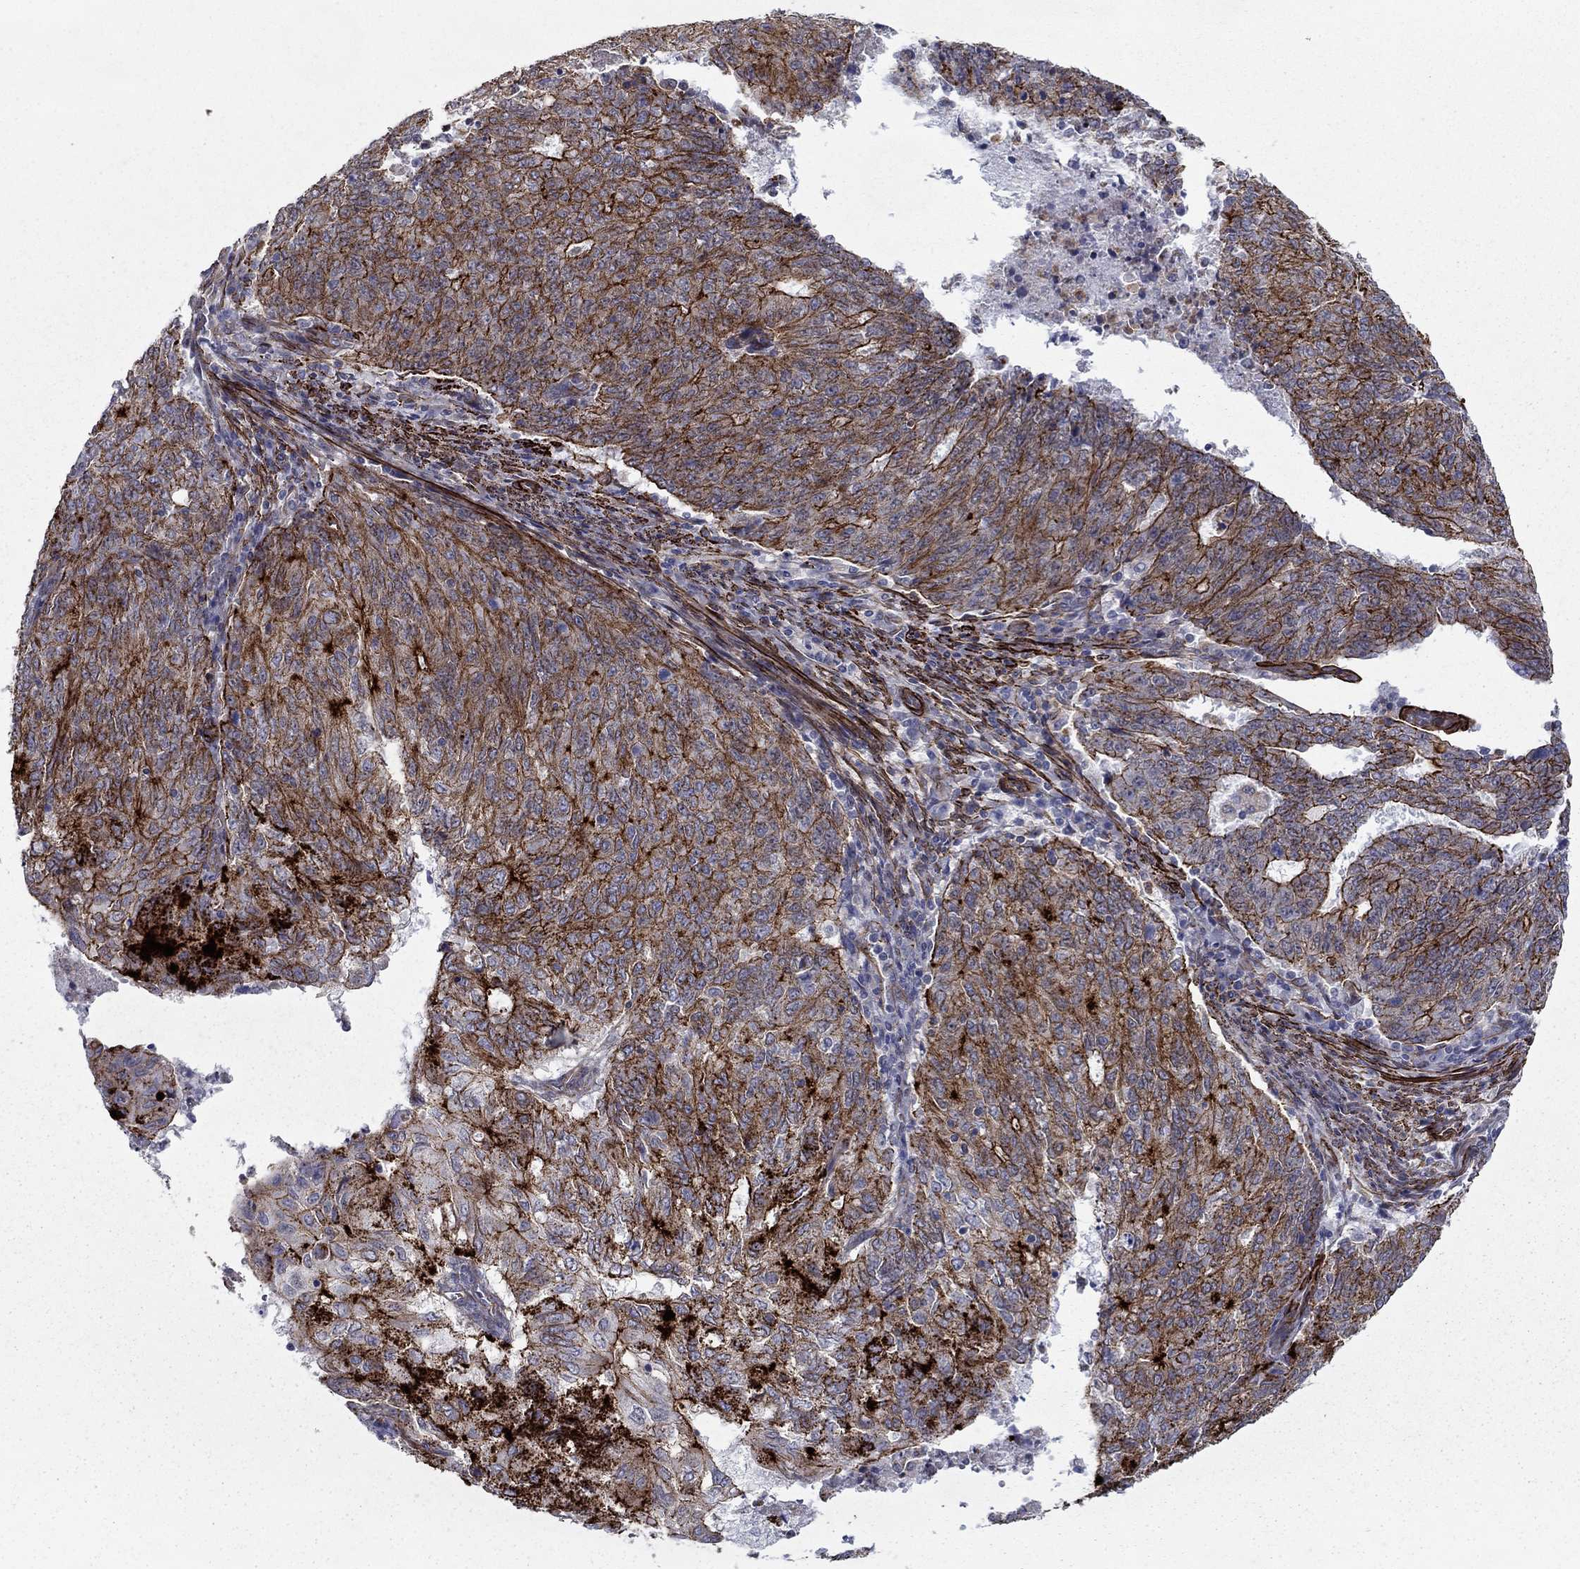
{"staining": {"intensity": "strong", "quantity": ">75%", "location": "cytoplasmic/membranous"}, "tissue": "endometrial cancer", "cell_type": "Tumor cells", "image_type": "cancer", "snomed": [{"axis": "morphology", "description": "Adenocarcinoma, NOS"}, {"axis": "topography", "description": "Endometrium"}], "caption": "Approximately >75% of tumor cells in human endometrial adenocarcinoma display strong cytoplasmic/membranous protein positivity as visualized by brown immunohistochemical staining.", "gene": "KRBA1", "patient": {"sex": "female", "age": 82}}